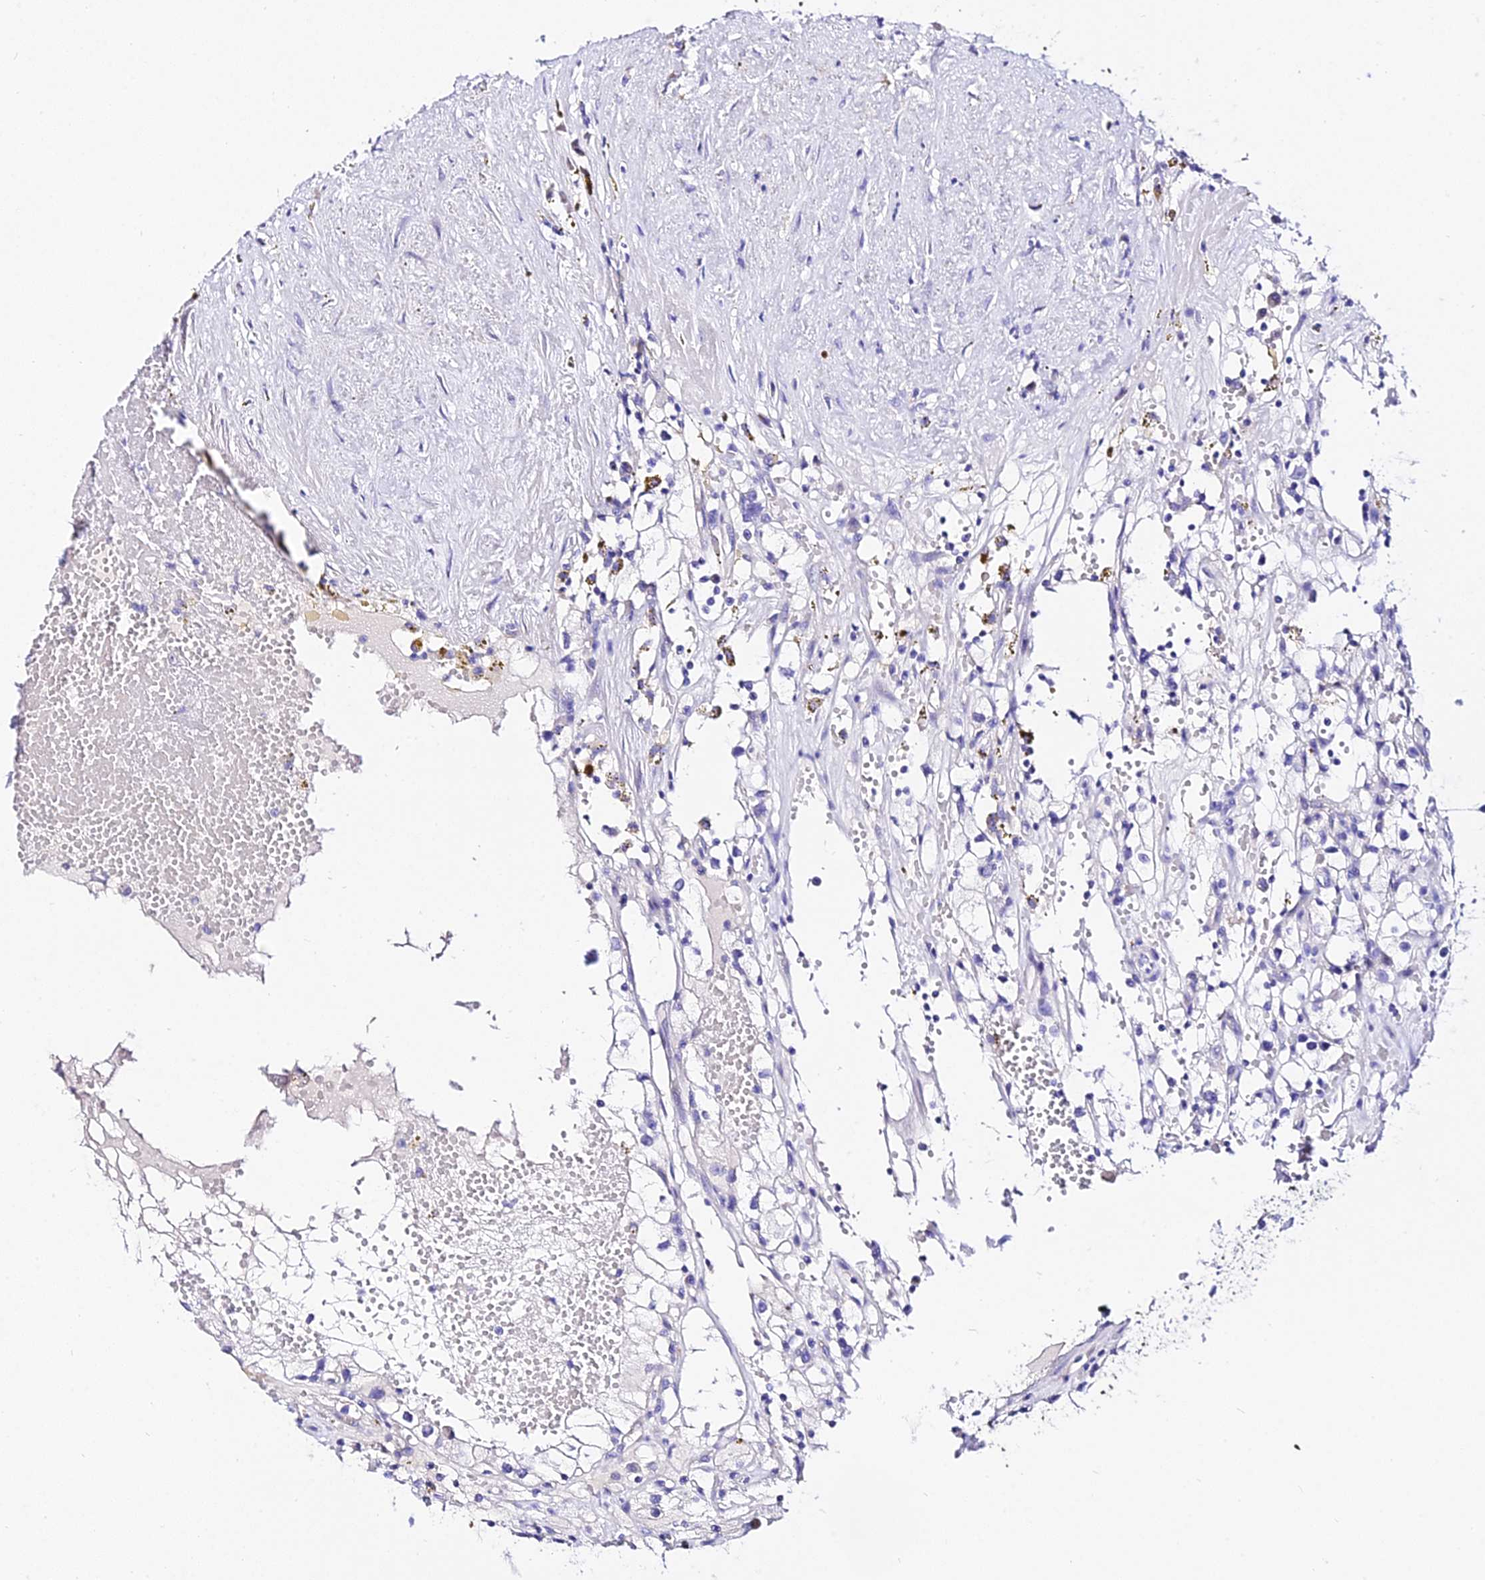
{"staining": {"intensity": "negative", "quantity": "none", "location": "none"}, "tissue": "renal cancer", "cell_type": "Tumor cells", "image_type": "cancer", "snomed": [{"axis": "morphology", "description": "Adenocarcinoma, NOS"}, {"axis": "topography", "description": "Kidney"}], "caption": "IHC photomicrograph of human adenocarcinoma (renal) stained for a protein (brown), which reveals no positivity in tumor cells.", "gene": "DEFB106A", "patient": {"sex": "male", "age": 56}}